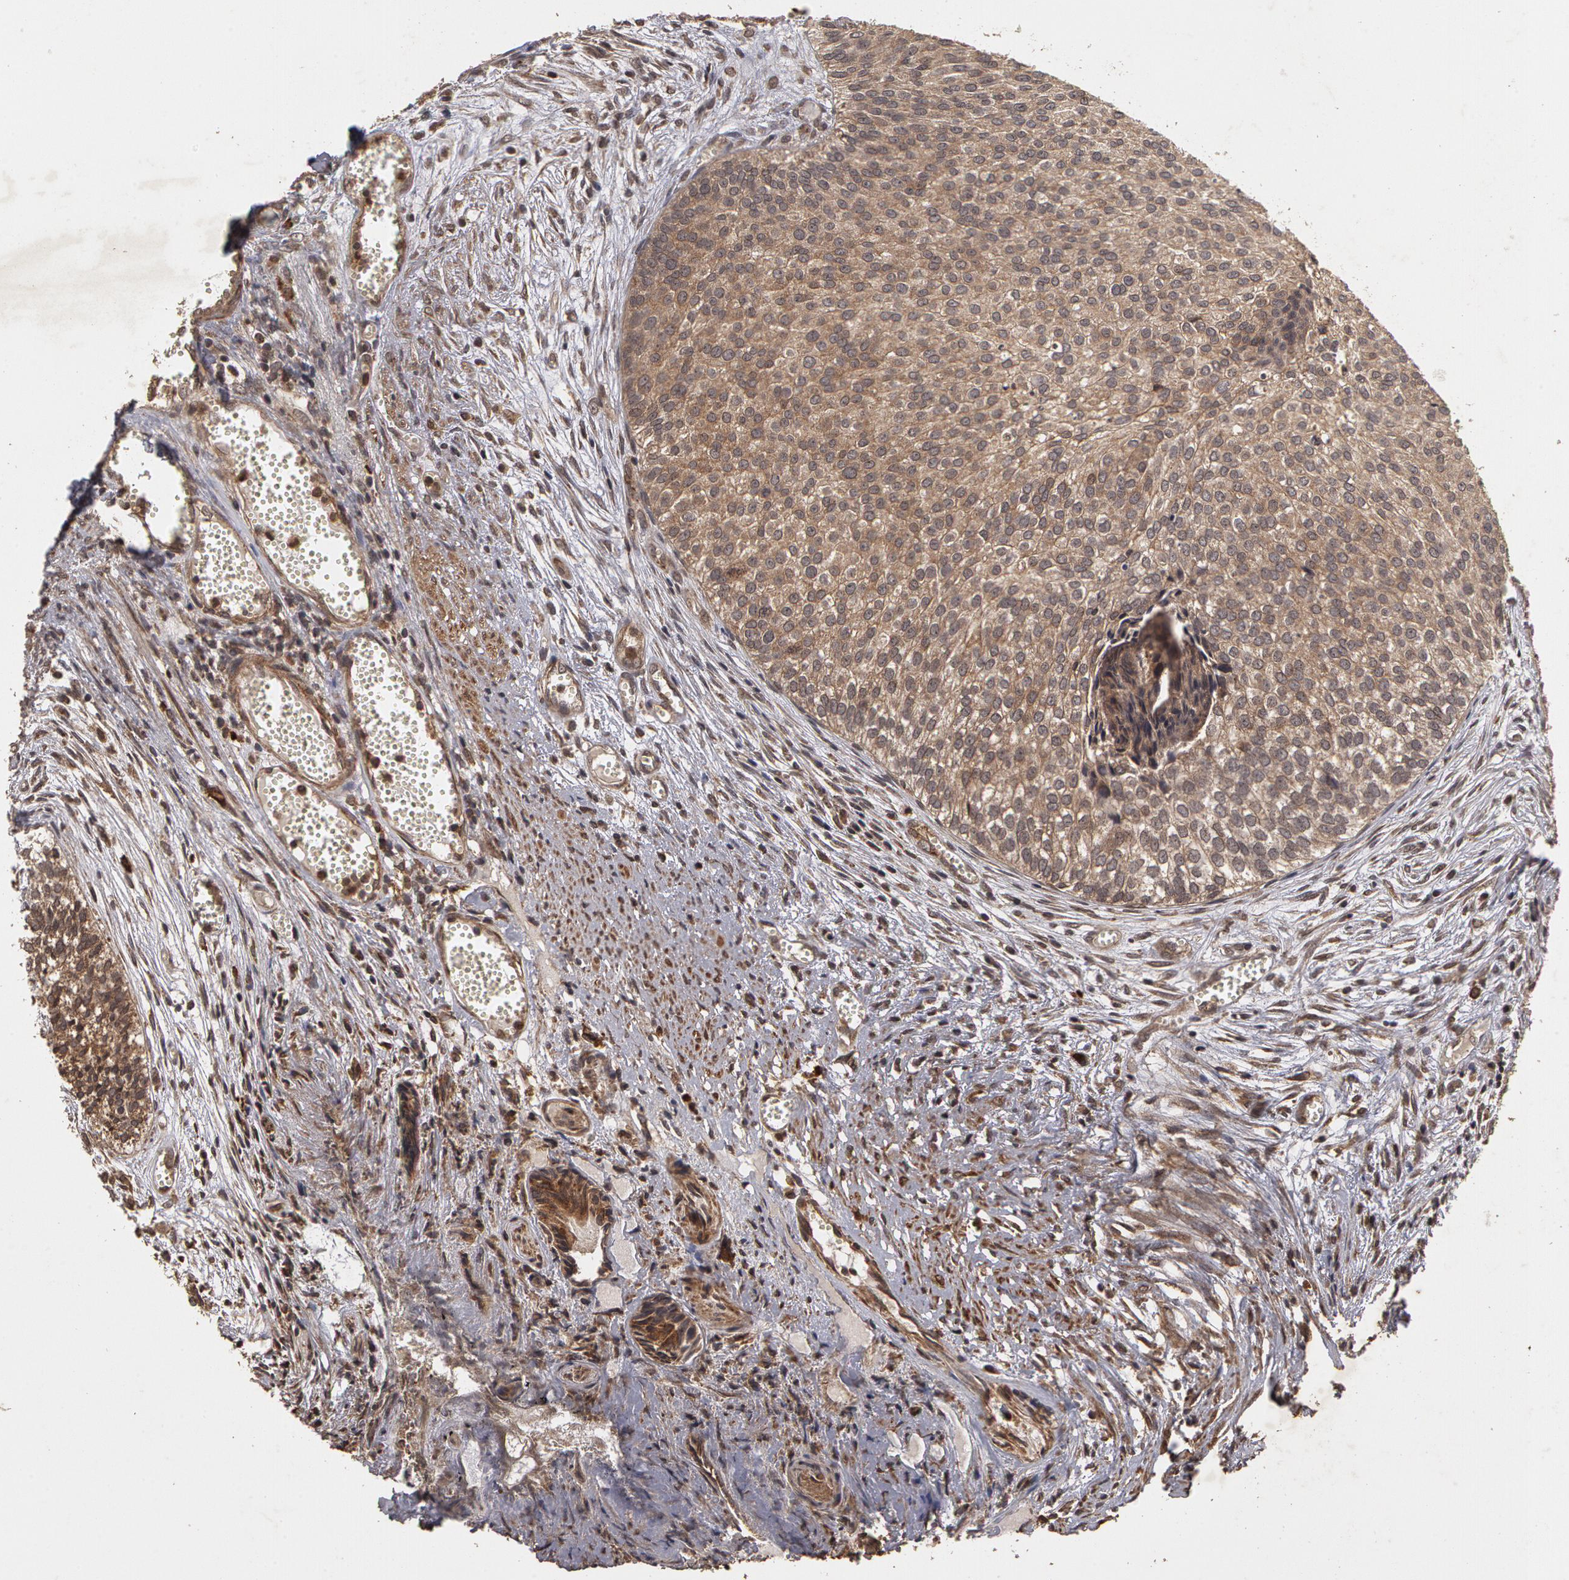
{"staining": {"intensity": "weak", "quantity": ">75%", "location": "cytoplasmic/membranous"}, "tissue": "urothelial cancer", "cell_type": "Tumor cells", "image_type": "cancer", "snomed": [{"axis": "morphology", "description": "Urothelial carcinoma, Low grade"}, {"axis": "topography", "description": "Urinary bladder"}], "caption": "Urothelial carcinoma (low-grade) stained with DAB (3,3'-diaminobenzidine) IHC displays low levels of weak cytoplasmic/membranous staining in approximately >75% of tumor cells.", "gene": "CALR", "patient": {"sex": "male", "age": 84}}